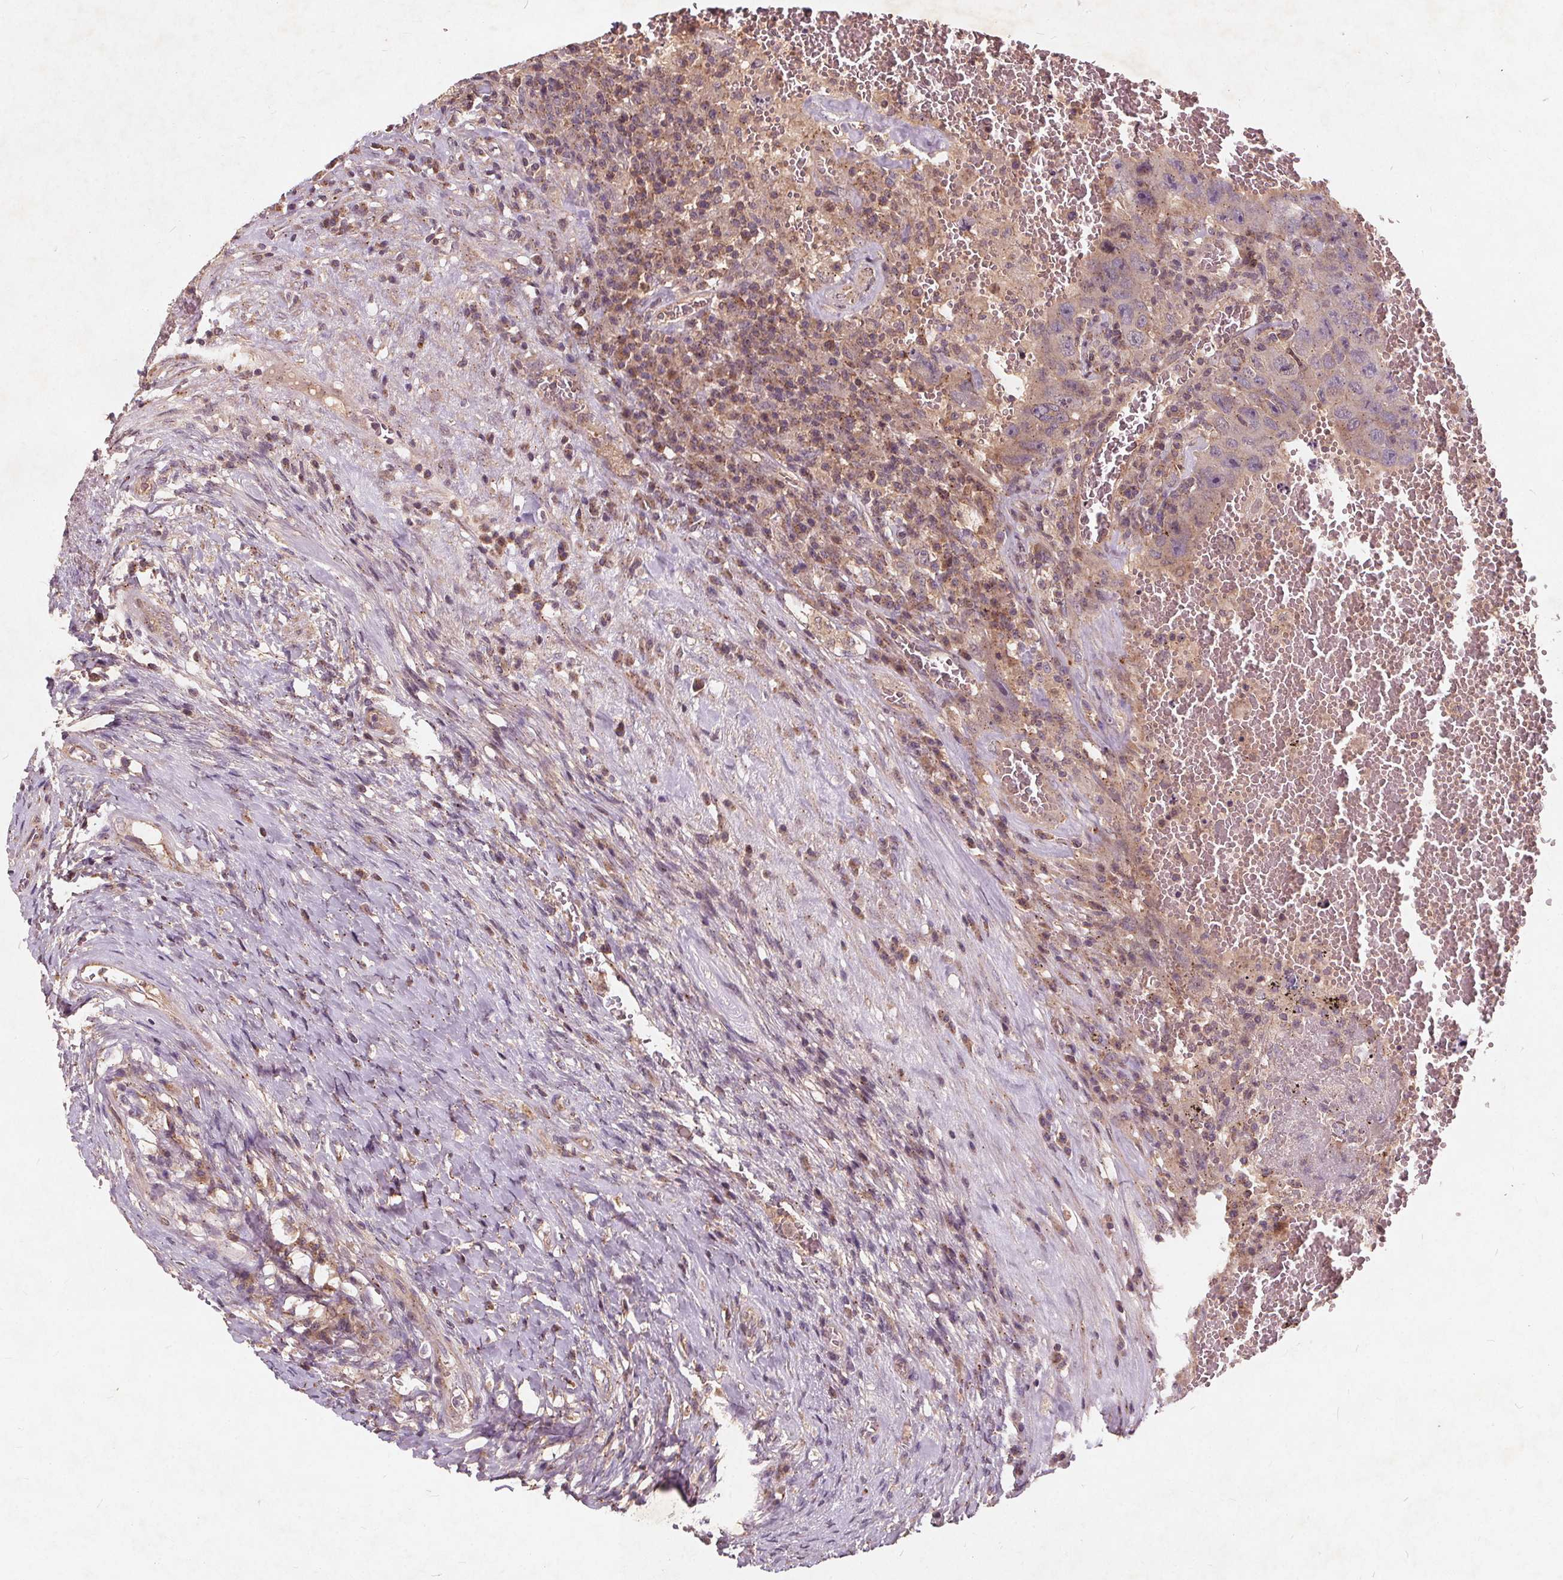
{"staining": {"intensity": "weak", "quantity": "<25%", "location": "cytoplasmic/membranous"}, "tissue": "testis cancer", "cell_type": "Tumor cells", "image_type": "cancer", "snomed": [{"axis": "morphology", "description": "Carcinoma, Embryonal, NOS"}, {"axis": "topography", "description": "Testis"}], "caption": "DAB (3,3'-diaminobenzidine) immunohistochemical staining of human embryonal carcinoma (testis) exhibits no significant expression in tumor cells. (IHC, brightfield microscopy, high magnification).", "gene": "CSNK1G2", "patient": {"sex": "male", "age": 26}}